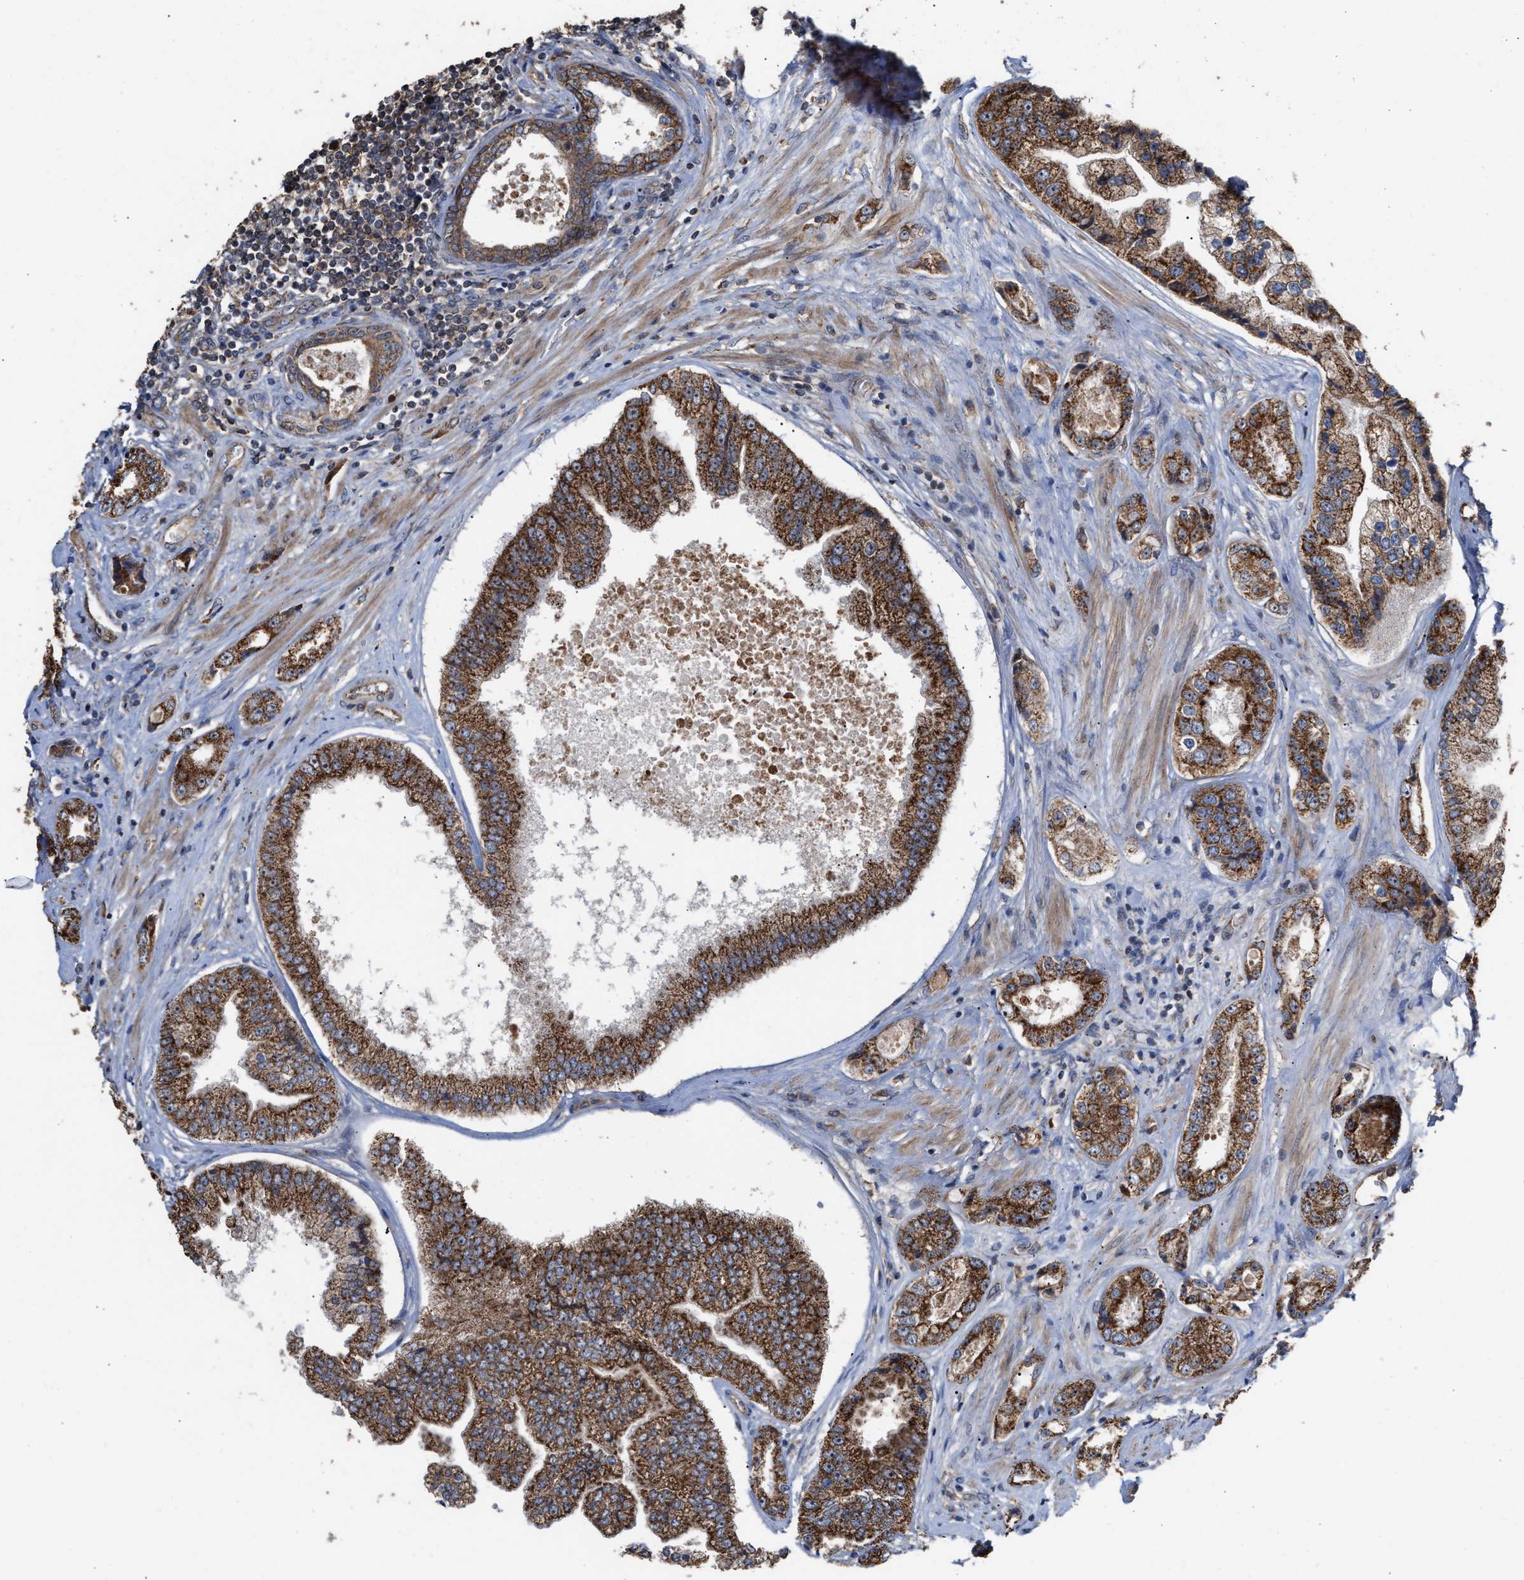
{"staining": {"intensity": "strong", "quantity": ">75%", "location": "cytoplasmic/membranous"}, "tissue": "prostate cancer", "cell_type": "Tumor cells", "image_type": "cancer", "snomed": [{"axis": "morphology", "description": "Adenocarcinoma, High grade"}, {"axis": "topography", "description": "Prostate"}], "caption": "Immunohistochemical staining of human prostate adenocarcinoma (high-grade) shows high levels of strong cytoplasmic/membranous protein expression in approximately >75% of tumor cells. The protein is shown in brown color, while the nuclei are stained blue.", "gene": "EXOSC2", "patient": {"sex": "male", "age": 61}}